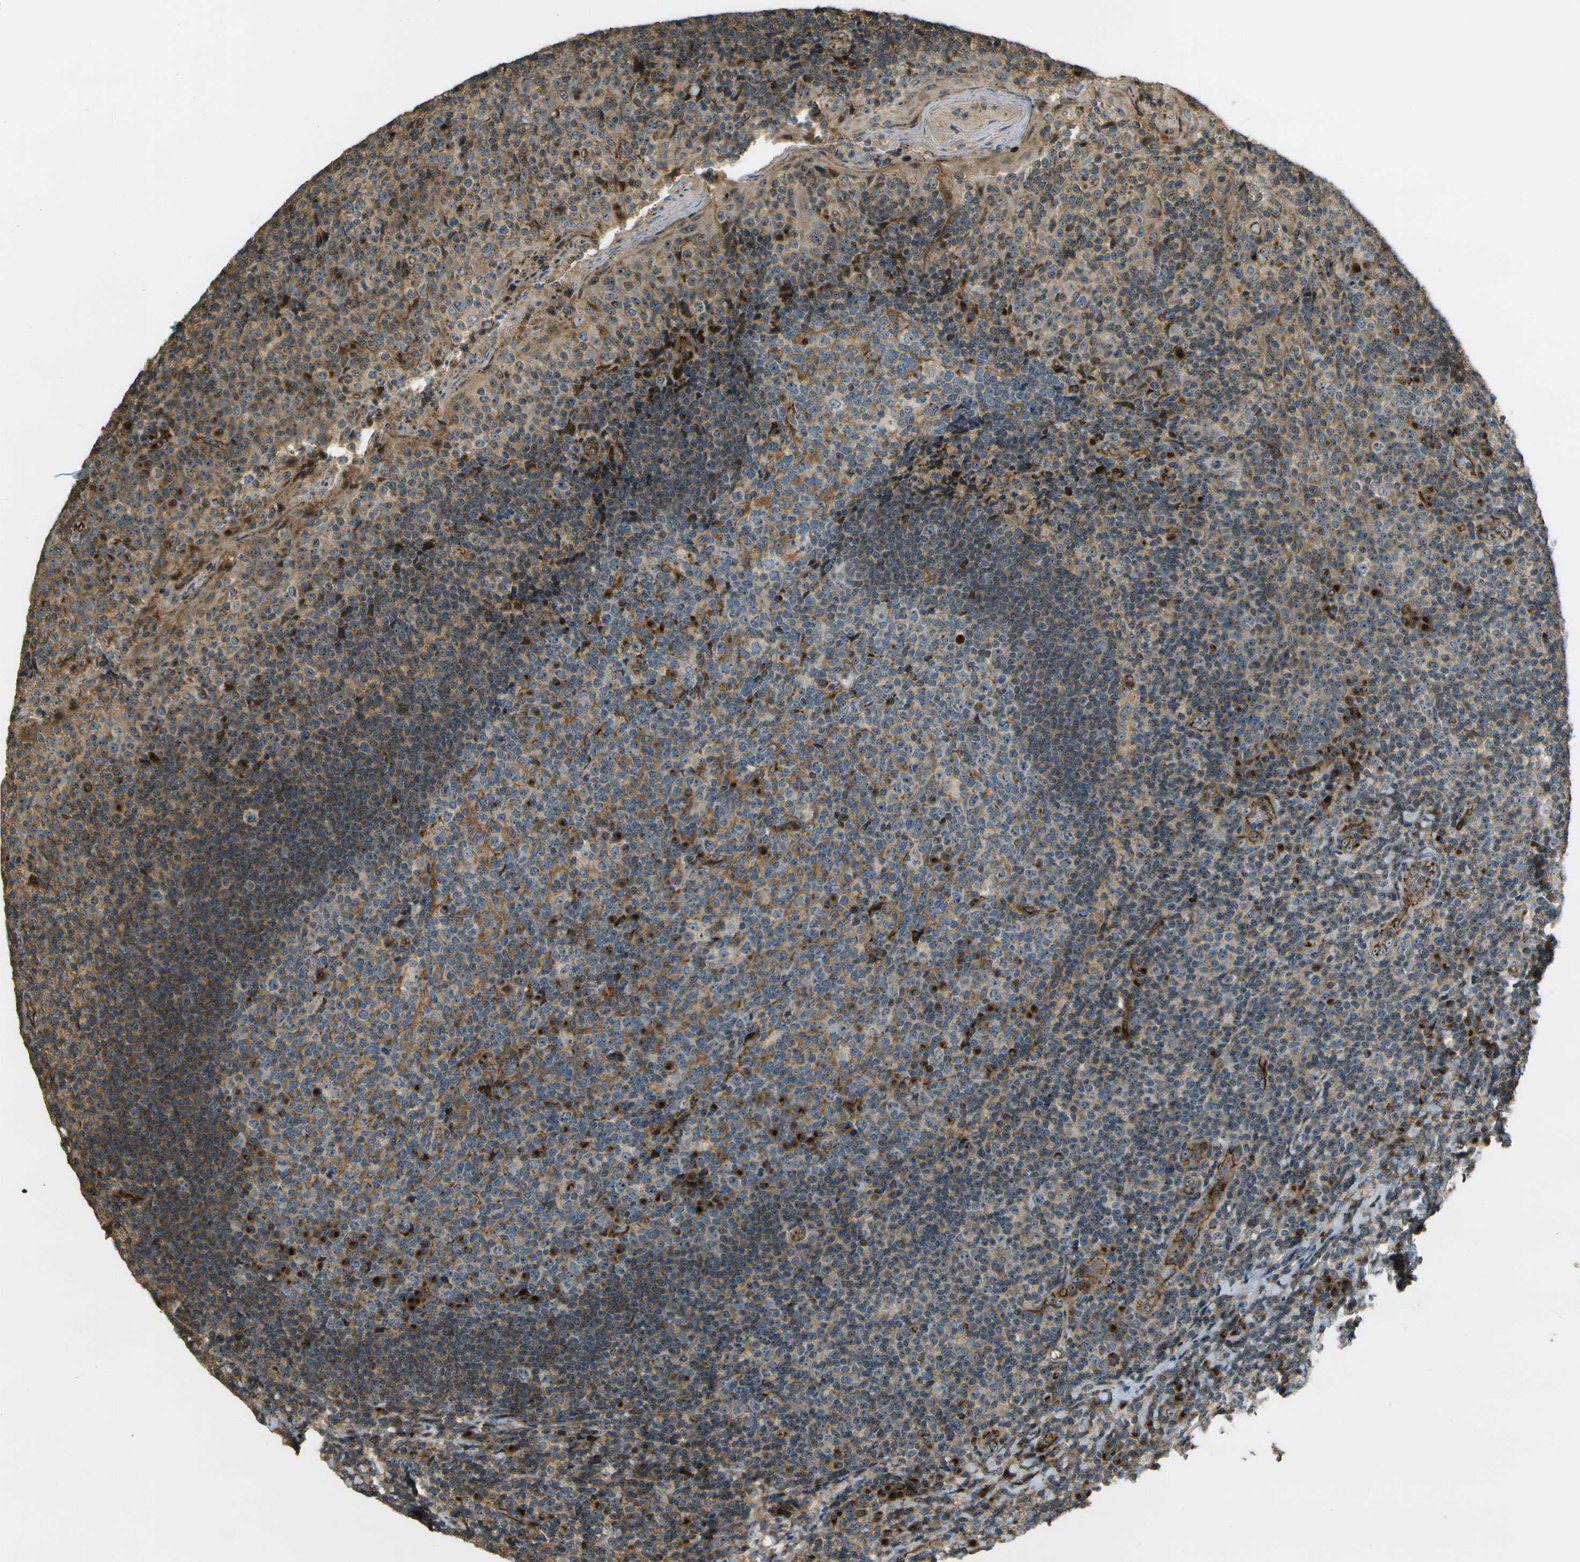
{"staining": {"intensity": "moderate", "quantity": "25%-75%", "location": "cytoplasmic/membranous"}, "tissue": "tonsil", "cell_type": "Germinal center cells", "image_type": "normal", "snomed": [{"axis": "morphology", "description": "Normal tissue, NOS"}, {"axis": "topography", "description": "Tonsil"}], "caption": "Brown immunohistochemical staining in unremarkable tonsil exhibits moderate cytoplasmic/membranous positivity in about 25%-75% of germinal center cells.", "gene": "LRP12", "patient": {"sex": "male", "age": 17}}